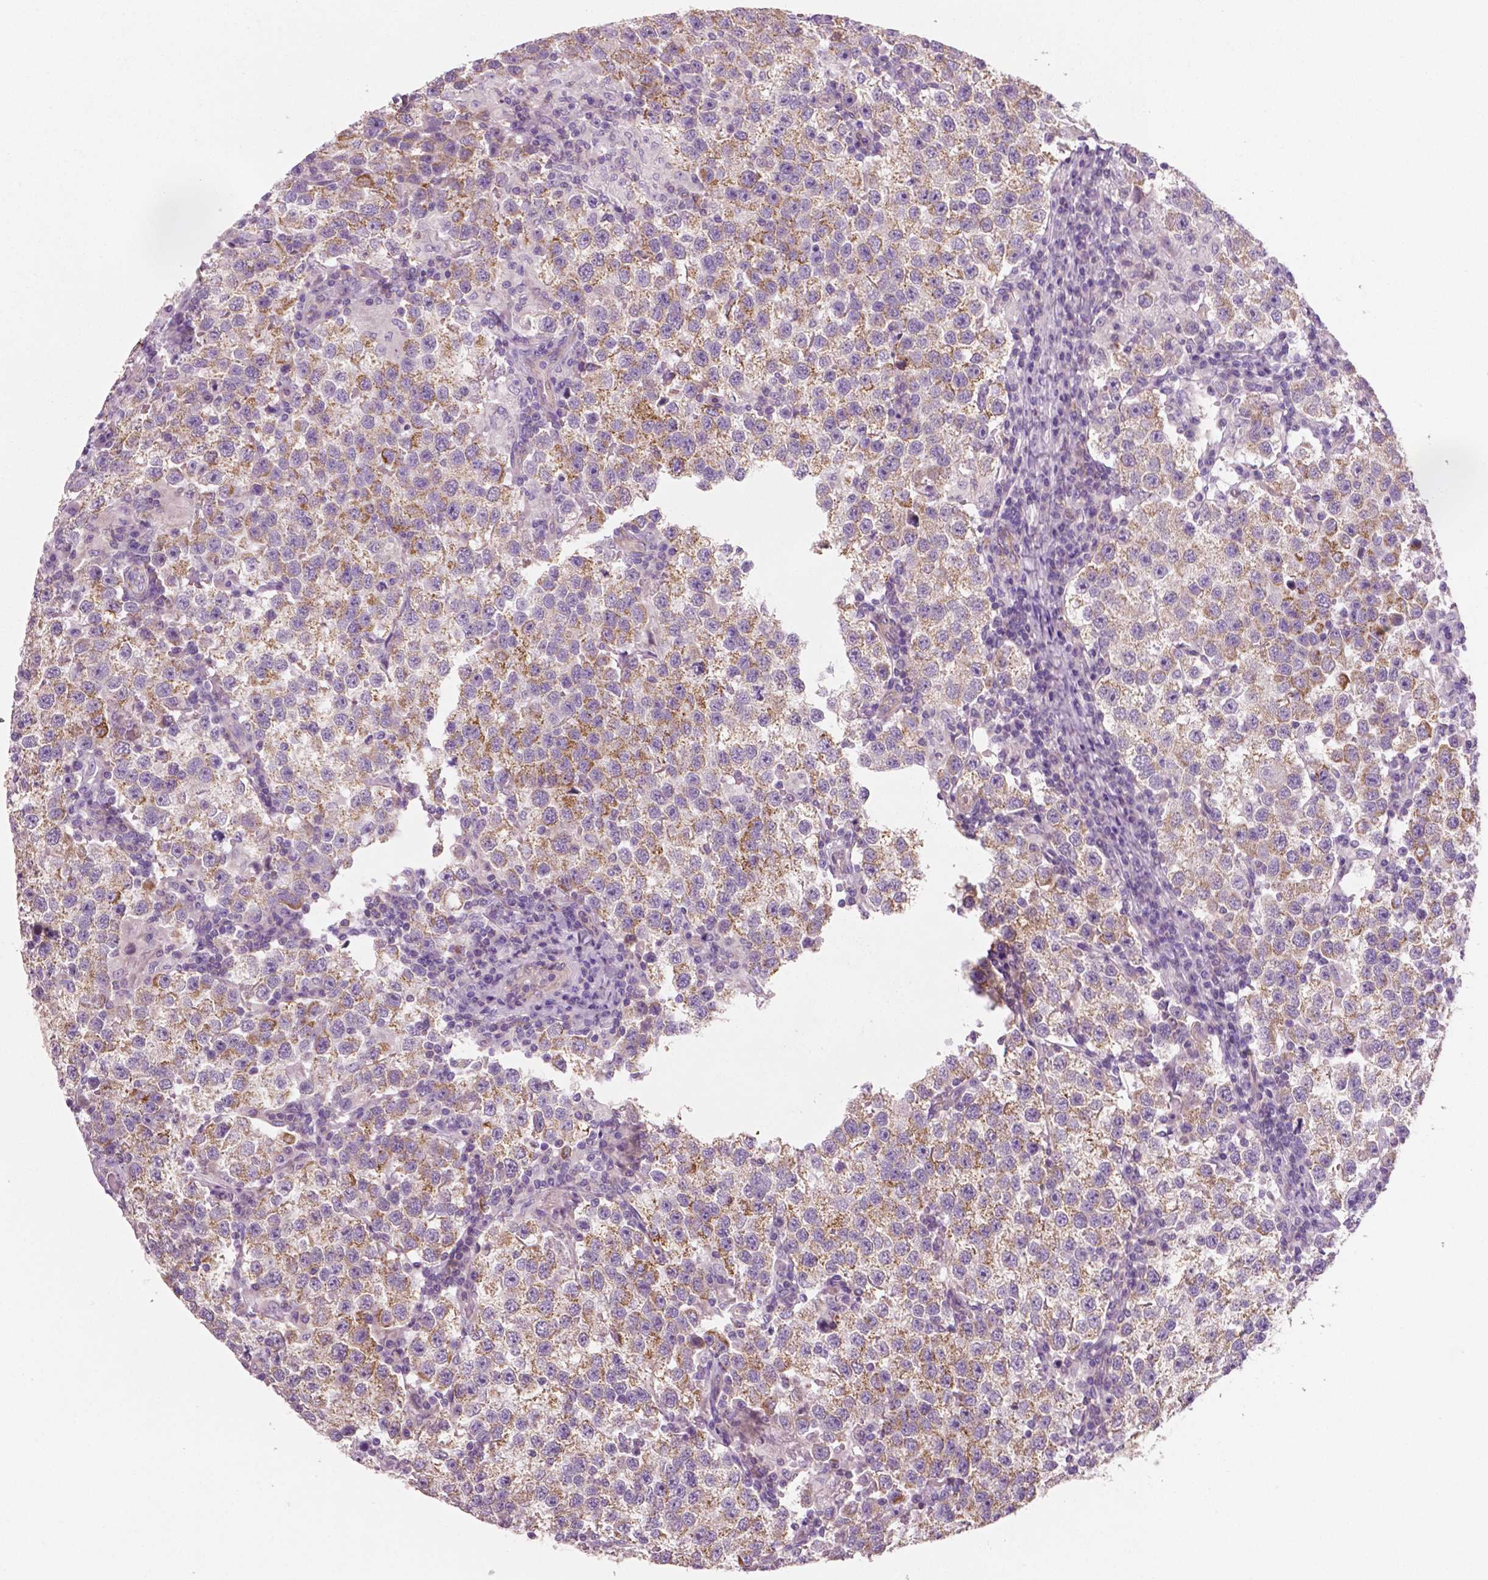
{"staining": {"intensity": "moderate", "quantity": "25%-75%", "location": "cytoplasmic/membranous"}, "tissue": "testis cancer", "cell_type": "Tumor cells", "image_type": "cancer", "snomed": [{"axis": "morphology", "description": "Seminoma, NOS"}, {"axis": "topography", "description": "Testis"}], "caption": "Brown immunohistochemical staining in testis cancer exhibits moderate cytoplasmic/membranous staining in about 25%-75% of tumor cells. (Brightfield microscopy of DAB IHC at high magnification).", "gene": "PTX3", "patient": {"sex": "male", "age": 37}}